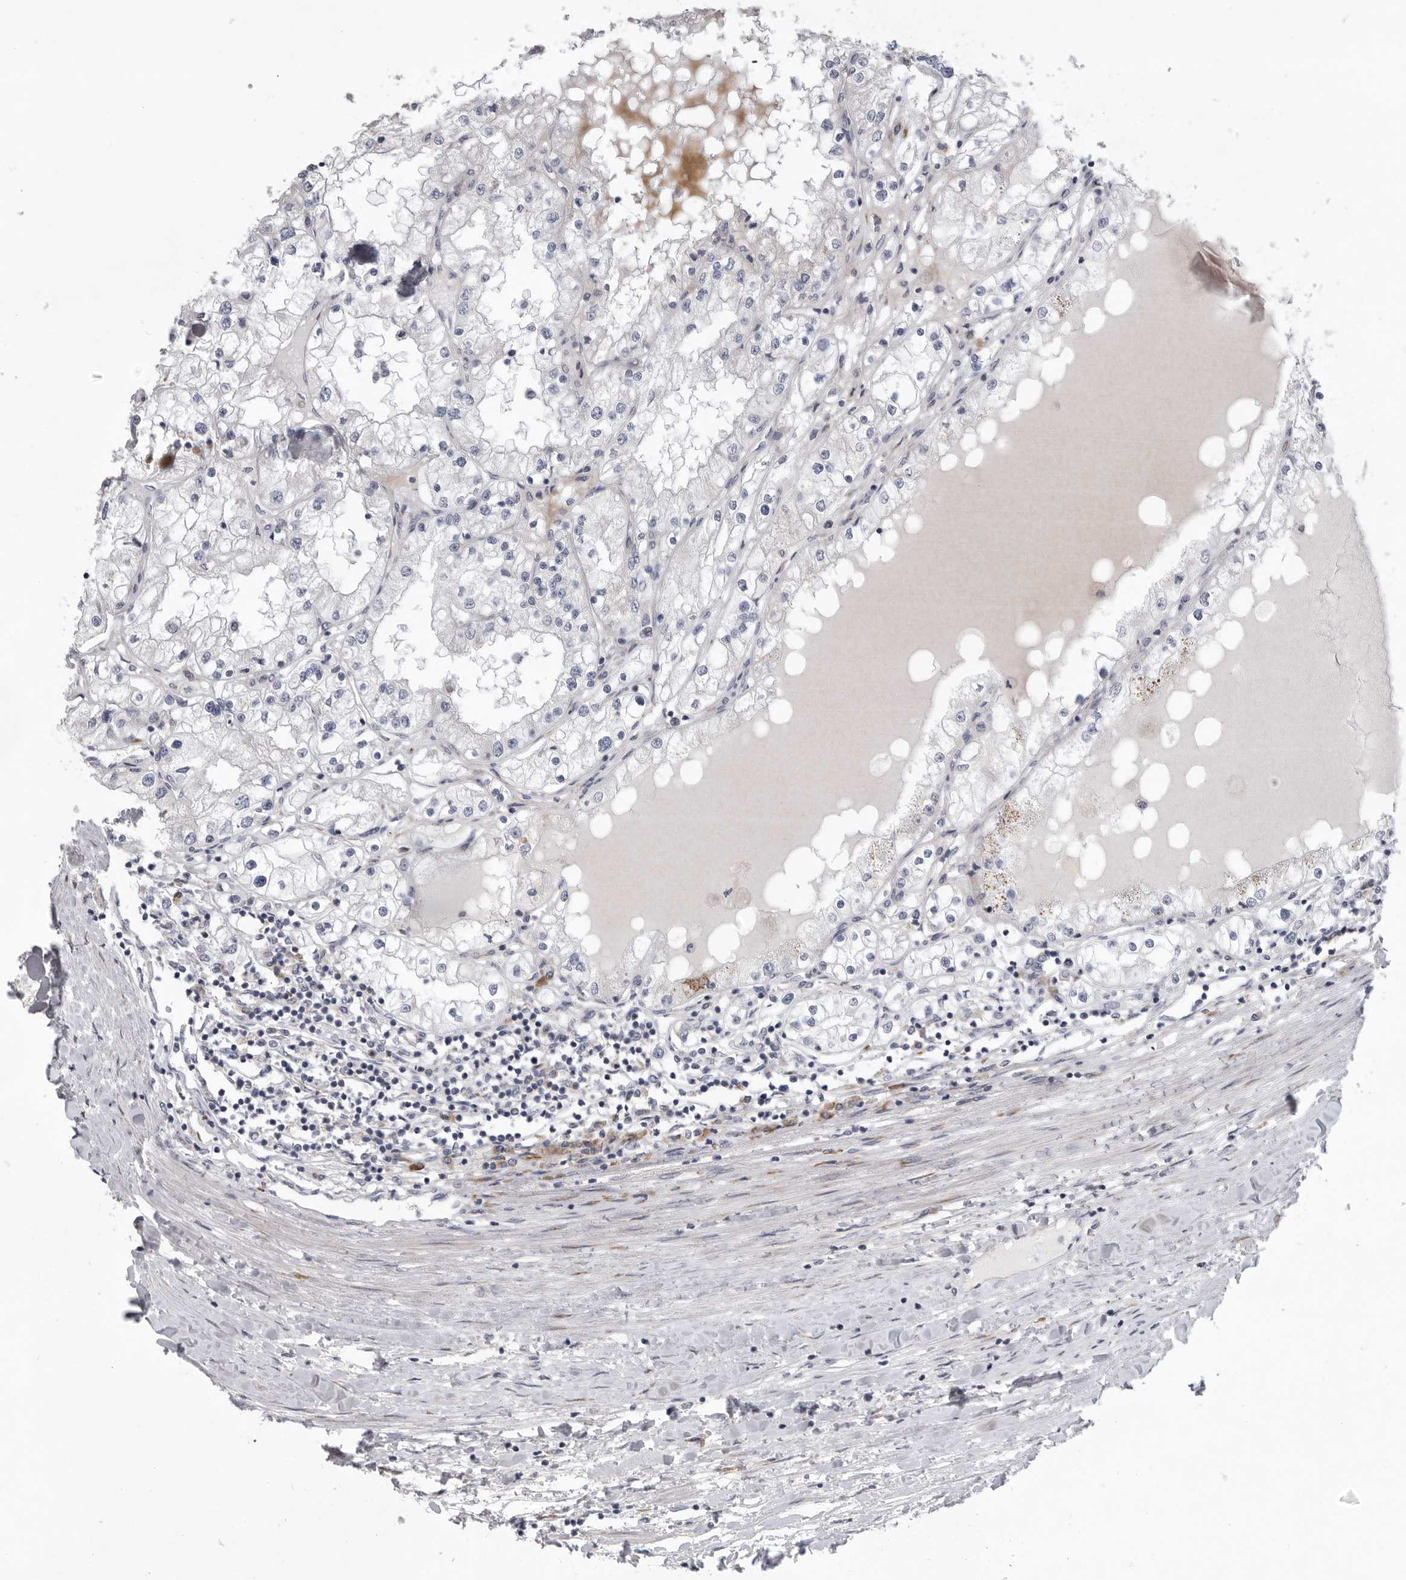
{"staining": {"intensity": "negative", "quantity": "none", "location": "none"}, "tissue": "renal cancer", "cell_type": "Tumor cells", "image_type": "cancer", "snomed": [{"axis": "morphology", "description": "Adenocarcinoma, NOS"}, {"axis": "topography", "description": "Kidney"}], "caption": "High power microscopy photomicrograph of an immunohistochemistry photomicrograph of renal adenocarcinoma, revealing no significant expression in tumor cells.", "gene": "USP24", "patient": {"sex": "male", "age": 68}}